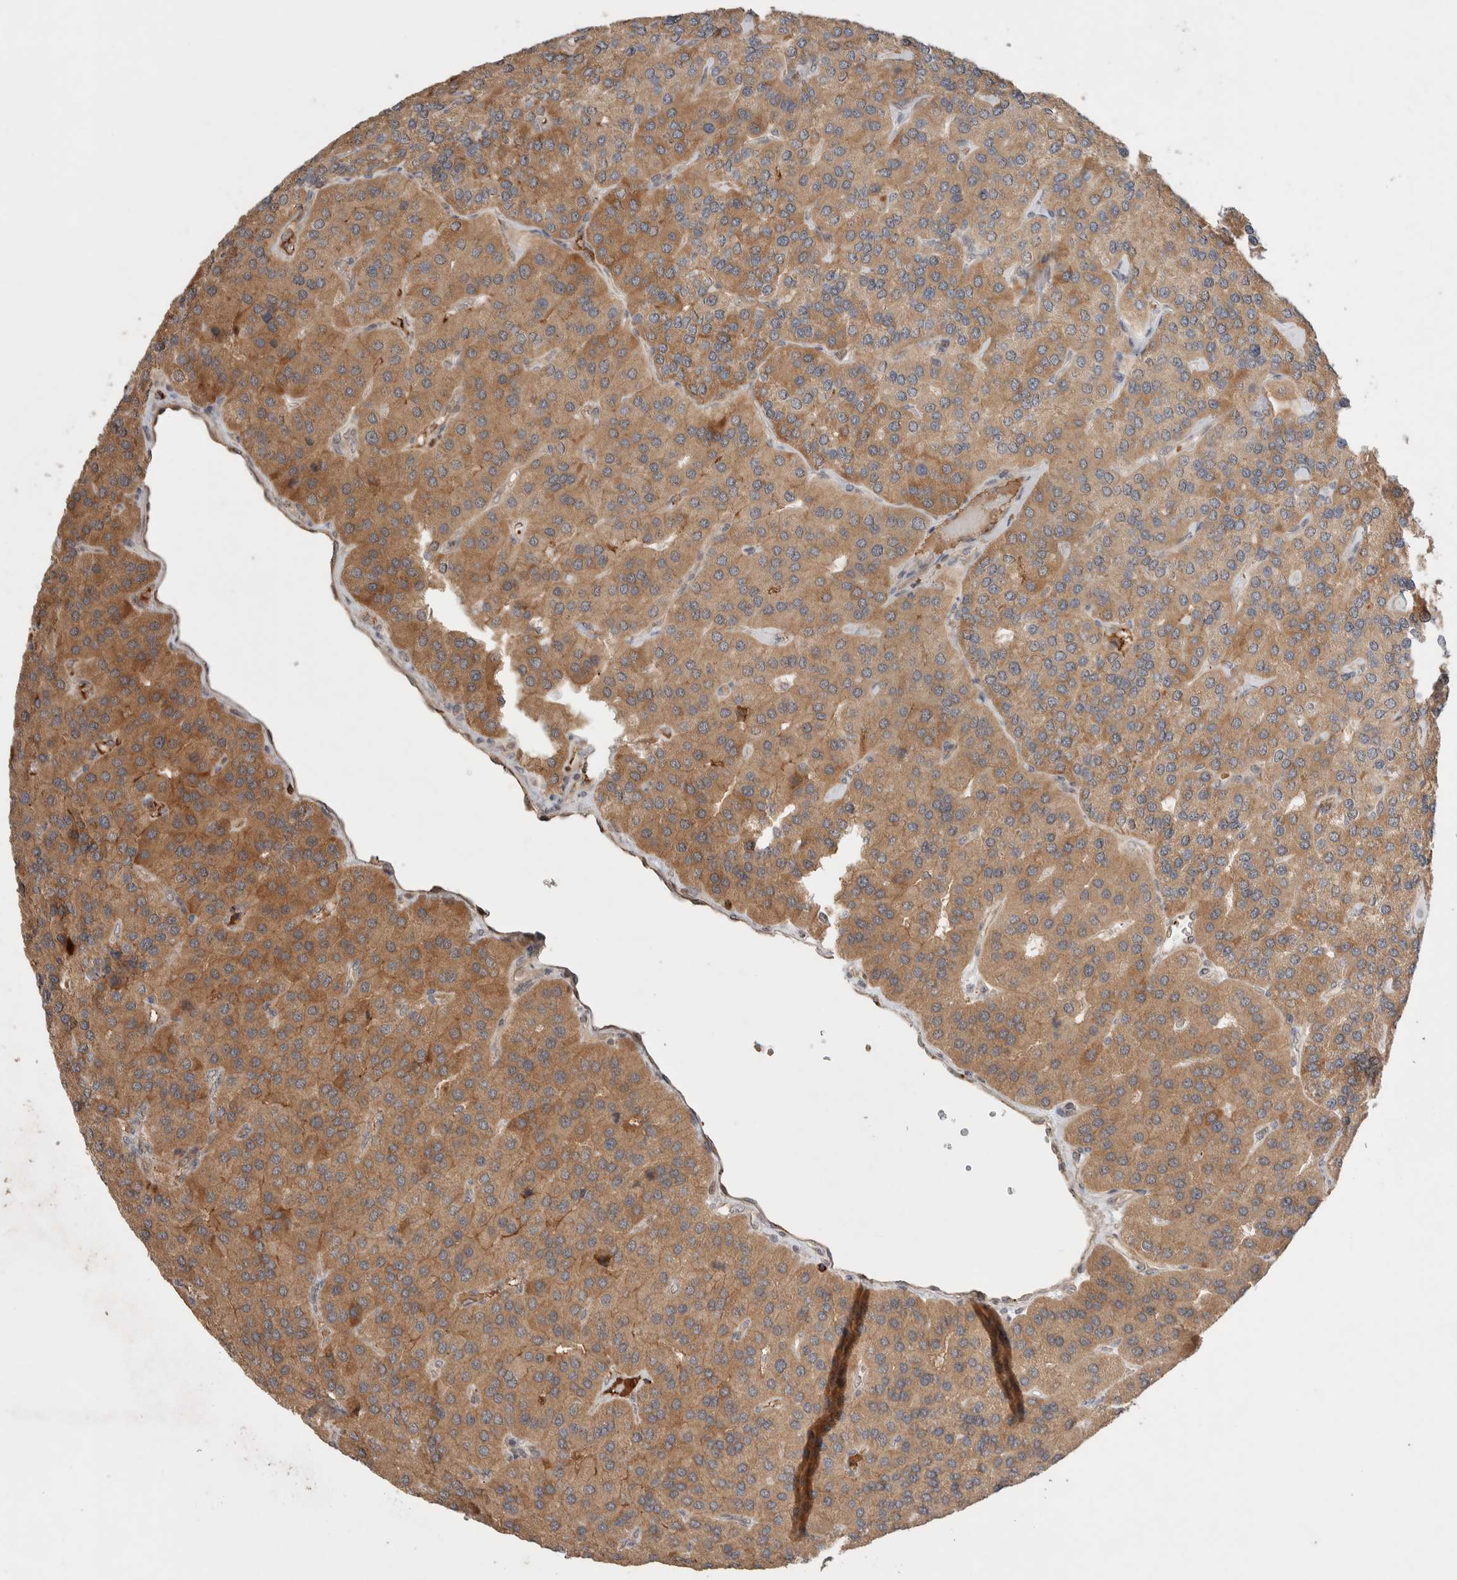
{"staining": {"intensity": "moderate", "quantity": ">75%", "location": "cytoplasmic/membranous"}, "tissue": "parathyroid gland", "cell_type": "Glandular cells", "image_type": "normal", "snomed": [{"axis": "morphology", "description": "Normal tissue, NOS"}, {"axis": "morphology", "description": "Adenoma, NOS"}, {"axis": "topography", "description": "Parathyroid gland"}], "caption": "Approximately >75% of glandular cells in normal parathyroid gland reveal moderate cytoplasmic/membranous protein expression as visualized by brown immunohistochemical staining.", "gene": "CASK", "patient": {"sex": "female", "age": 86}}